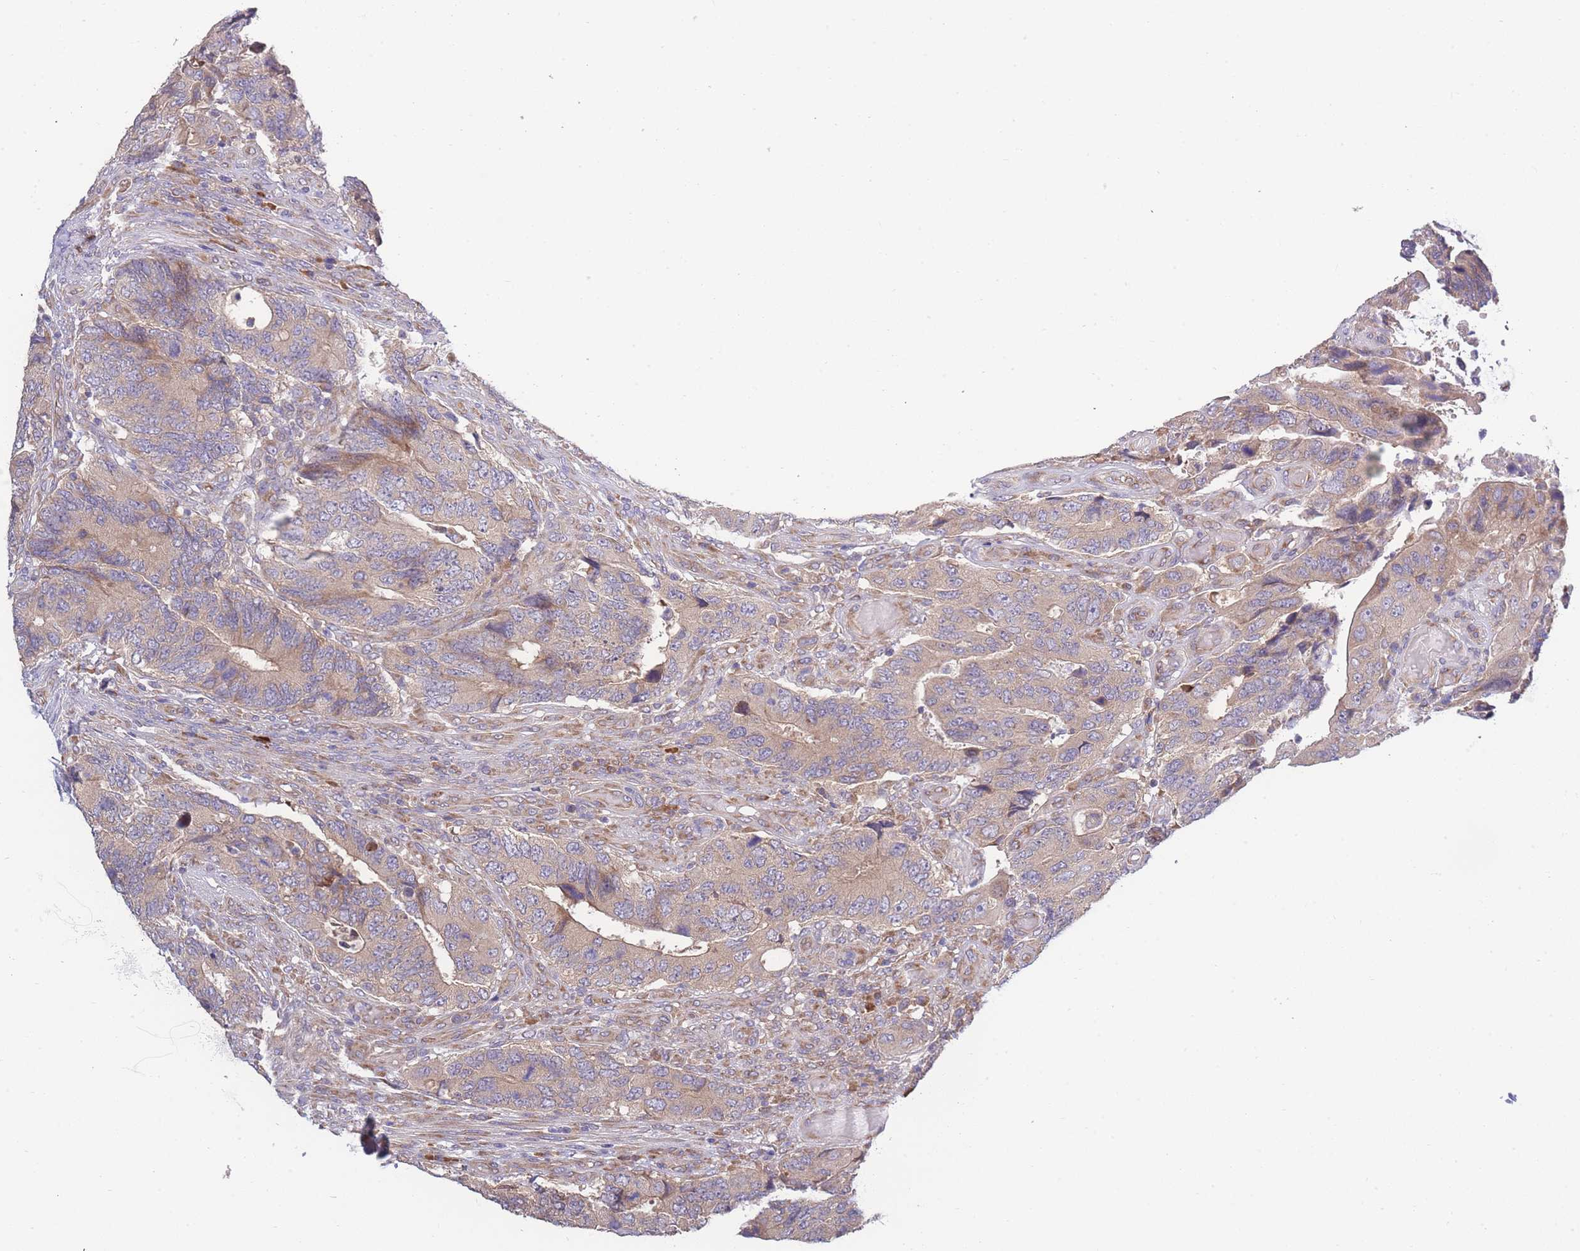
{"staining": {"intensity": "weak", "quantity": ">75%", "location": "cytoplasmic/membranous"}, "tissue": "colorectal cancer", "cell_type": "Tumor cells", "image_type": "cancer", "snomed": [{"axis": "morphology", "description": "Adenocarcinoma, NOS"}, {"axis": "topography", "description": "Colon"}], "caption": "The histopathology image displays staining of colorectal cancer, revealing weak cytoplasmic/membranous protein positivity (brown color) within tumor cells.", "gene": "BEX1", "patient": {"sex": "male", "age": 87}}